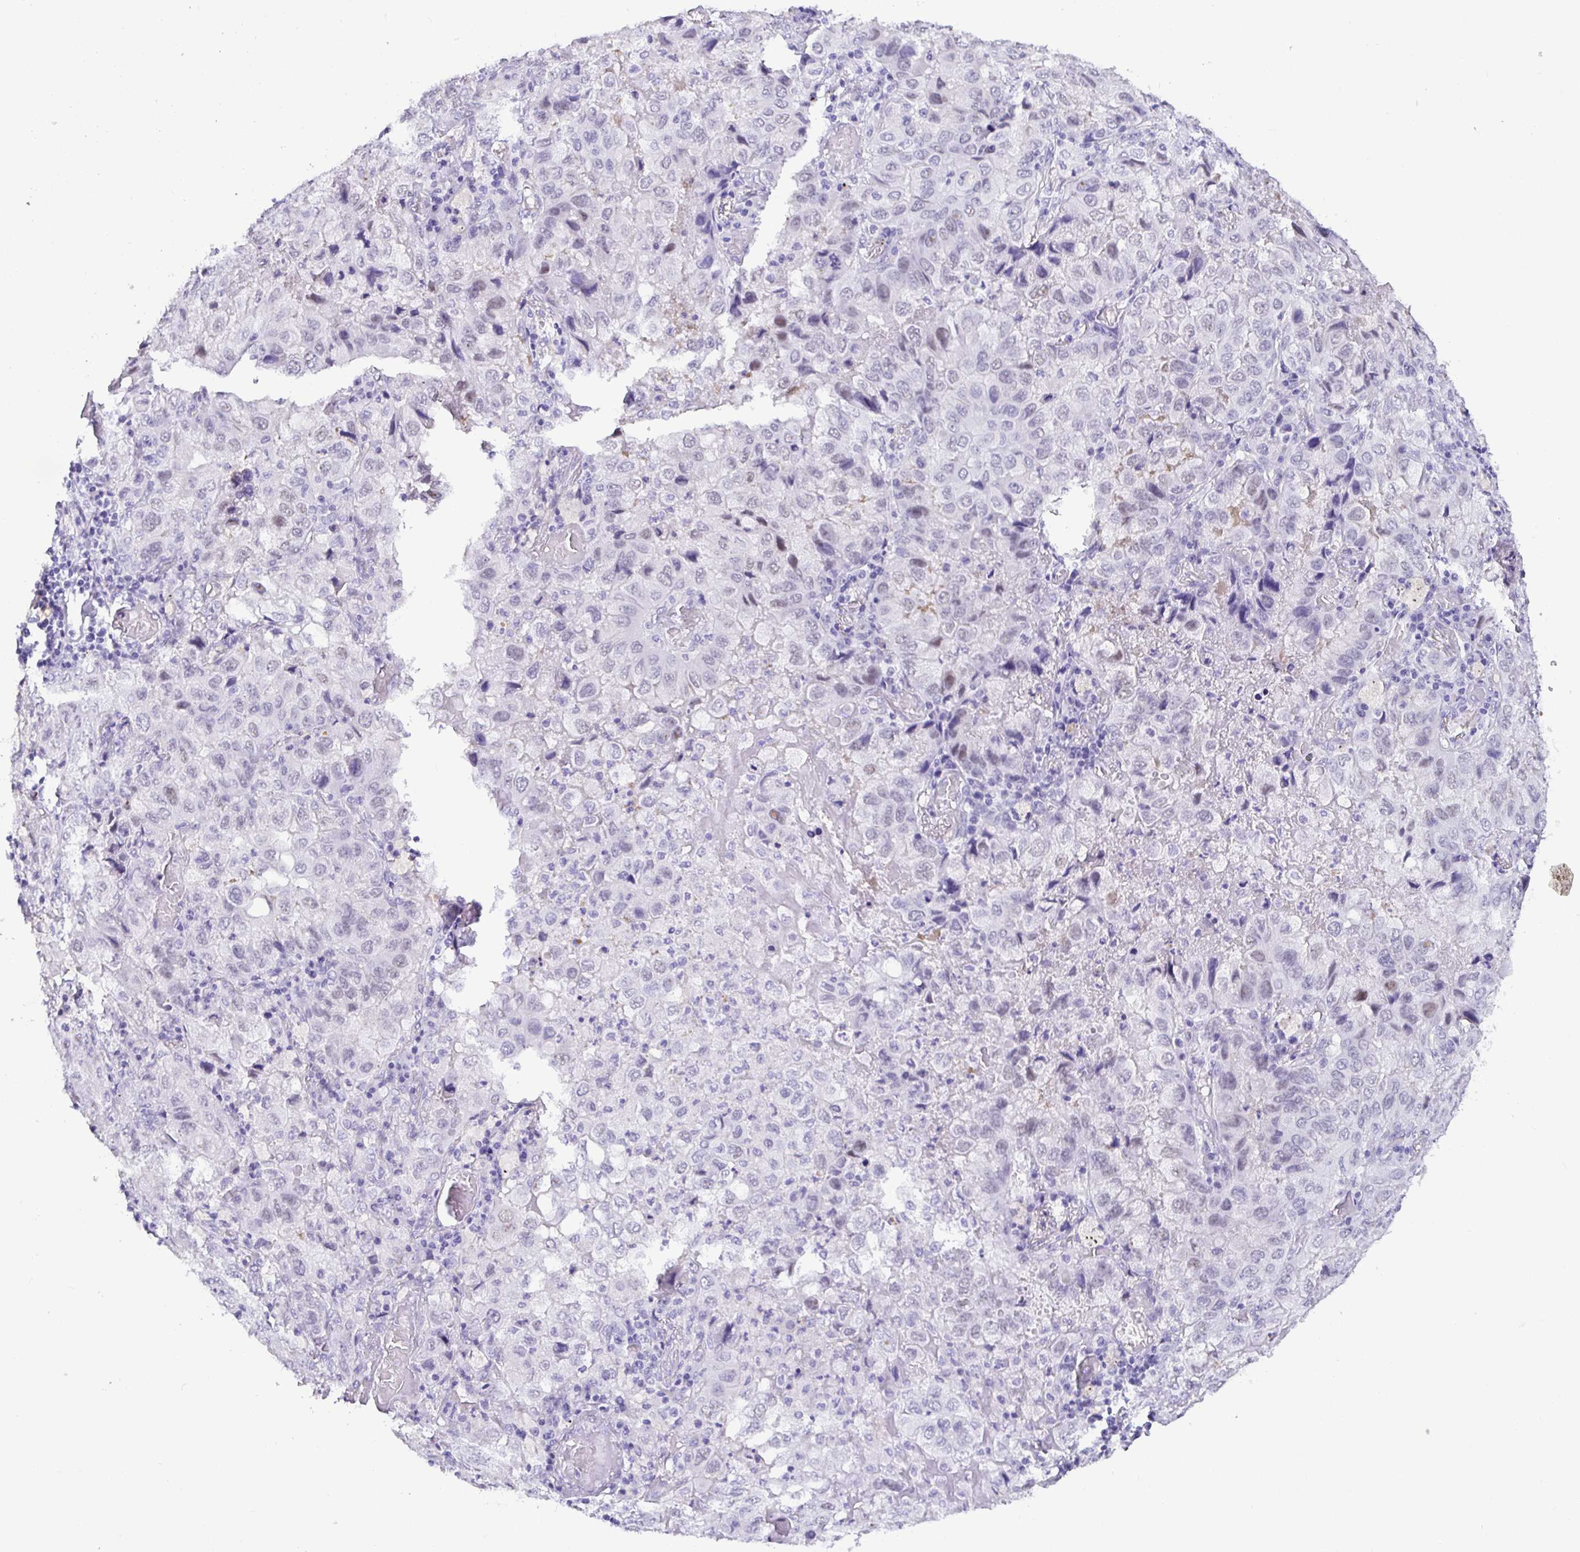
{"staining": {"intensity": "negative", "quantity": "none", "location": "none"}, "tissue": "lung cancer", "cell_type": "Tumor cells", "image_type": "cancer", "snomed": [{"axis": "morphology", "description": "Aneuploidy"}, {"axis": "morphology", "description": "Adenocarcinoma, NOS"}, {"axis": "morphology", "description": "Adenocarcinoma, metastatic, NOS"}, {"axis": "topography", "description": "Lymph node"}, {"axis": "topography", "description": "Lung"}], "caption": "A photomicrograph of human lung metastatic adenocarcinoma is negative for staining in tumor cells.", "gene": "NUP188", "patient": {"sex": "female", "age": 48}}